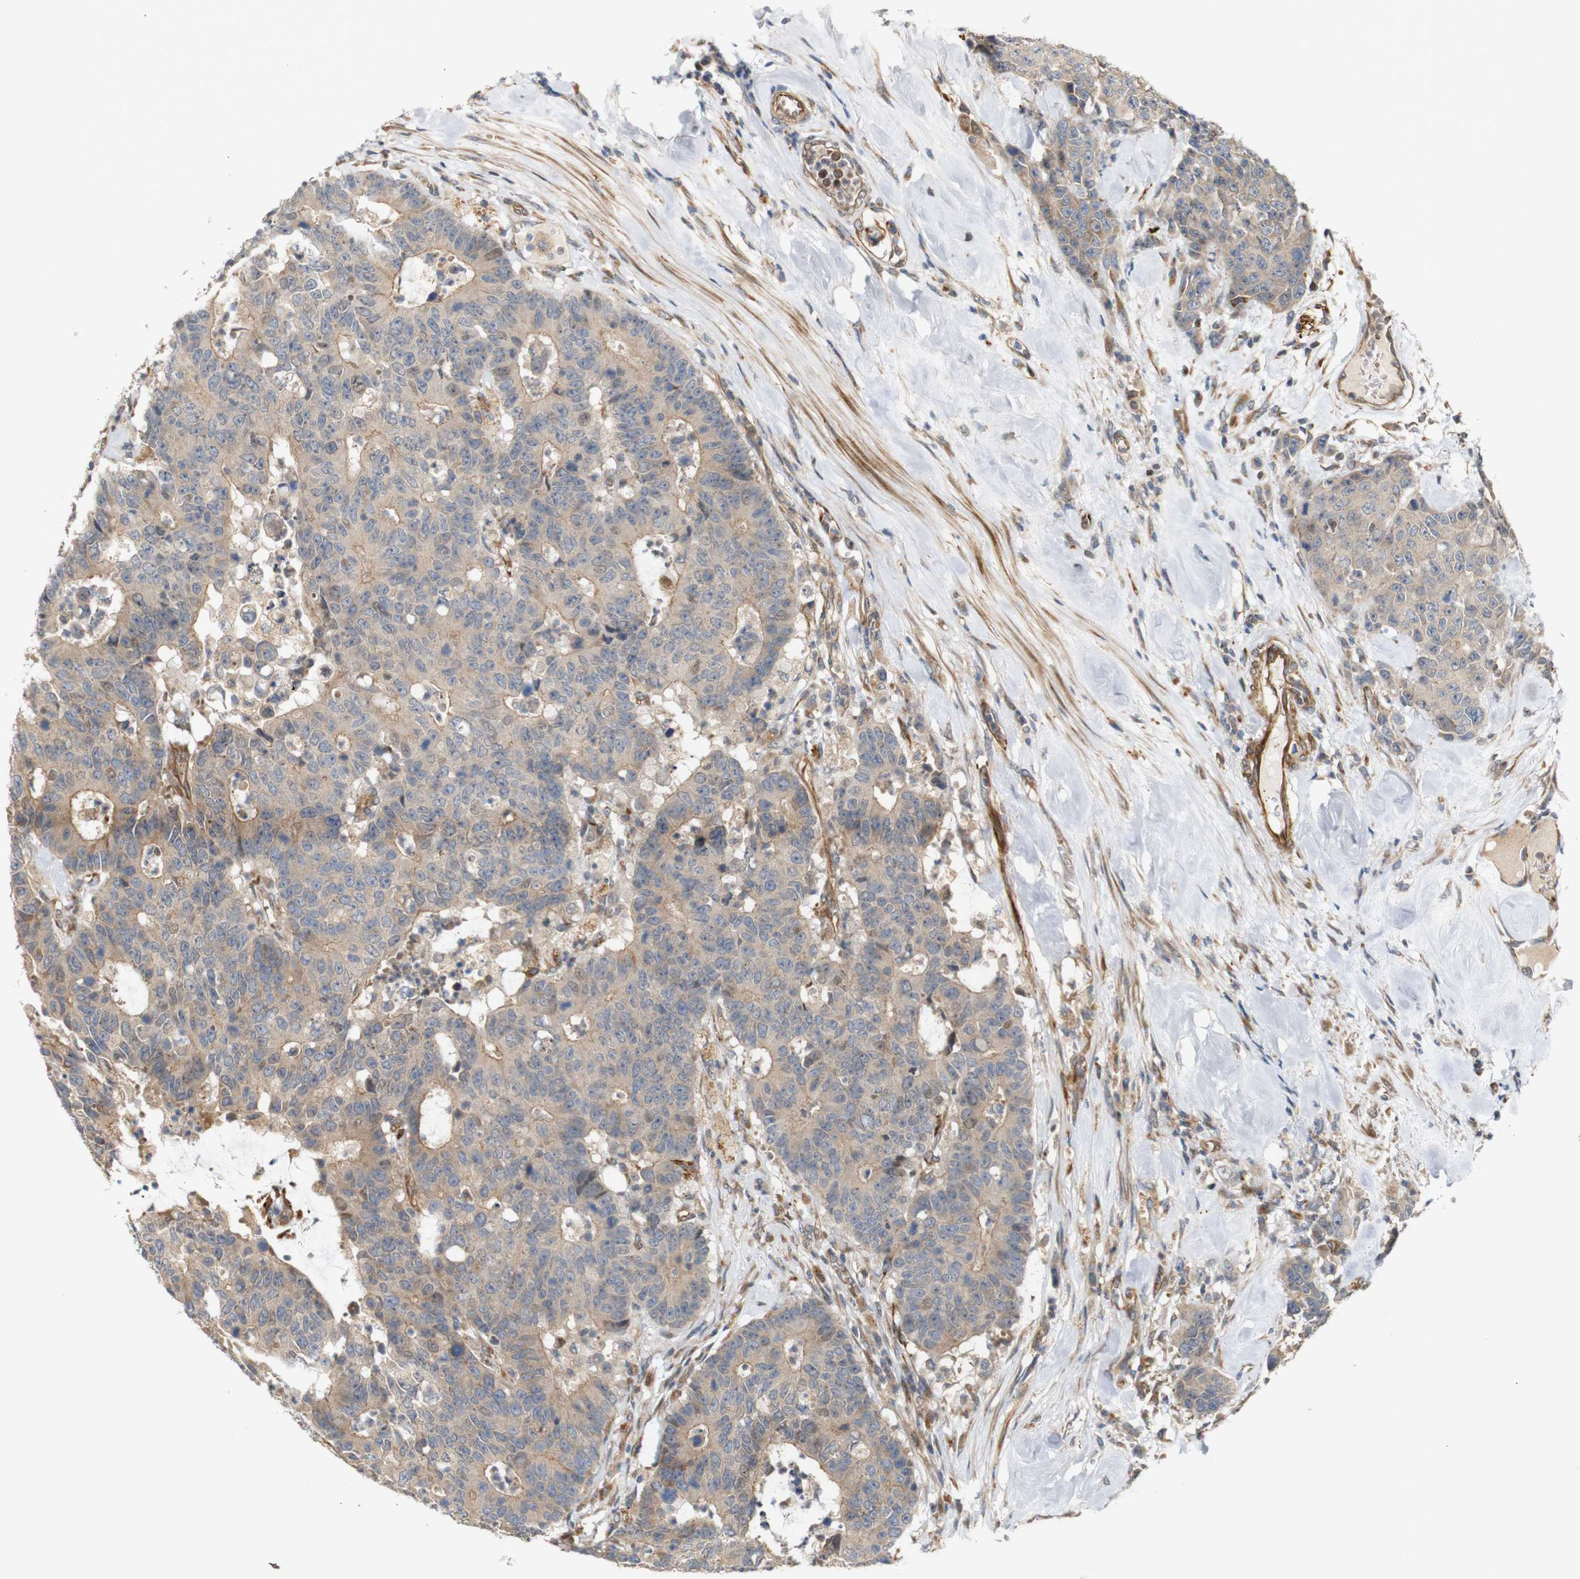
{"staining": {"intensity": "moderate", "quantity": ">75%", "location": "cytoplasmic/membranous"}, "tissue": "colorectal cancer", "cell_type": "Tumor cells", "image_type": "cancer", "snomed": [{"axis": "morphology", "description": "Adenocarcinoma, NOS"}, {"axis": "topography", "description": "Colon"}], "caption": "Colorectal cancer stained with DAB immunohistochemistry (IHC) reveals medium levels of moderate cytoplasmic/membranous staining in approximately >75% of tumor cells. The staining was performed using DAB (3,3'-diaminobenzidine), with brown indicating positive protein expression. Nuclei are stained blue with hematoxylin.", "gene": "RPTOR", "patient": {"sex": "female", "age": 86}}